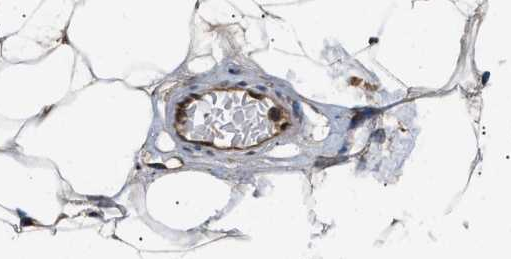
{"staining": {"intensity": "moderate", "quantity": "25%-75%", "location": "nuclear"}, "tissue": "adipose tissue", "cell_type": "Adipocytes", "image_type": "normal", "snomed": [{"axis": "morphology", "description": "Normal tissue, NOS"}, {"axis": "topography", "description": "Breast"}, {"axis": "topography", "description": "Soft tissue"}], "caption": "Protein expression analysis of benign adipose tissue demonstrates moderate nuclear staining in about 25%-75% of adipocytes.", "gene": "COPS2", "patient": {"sex": "female", "age": 75}}